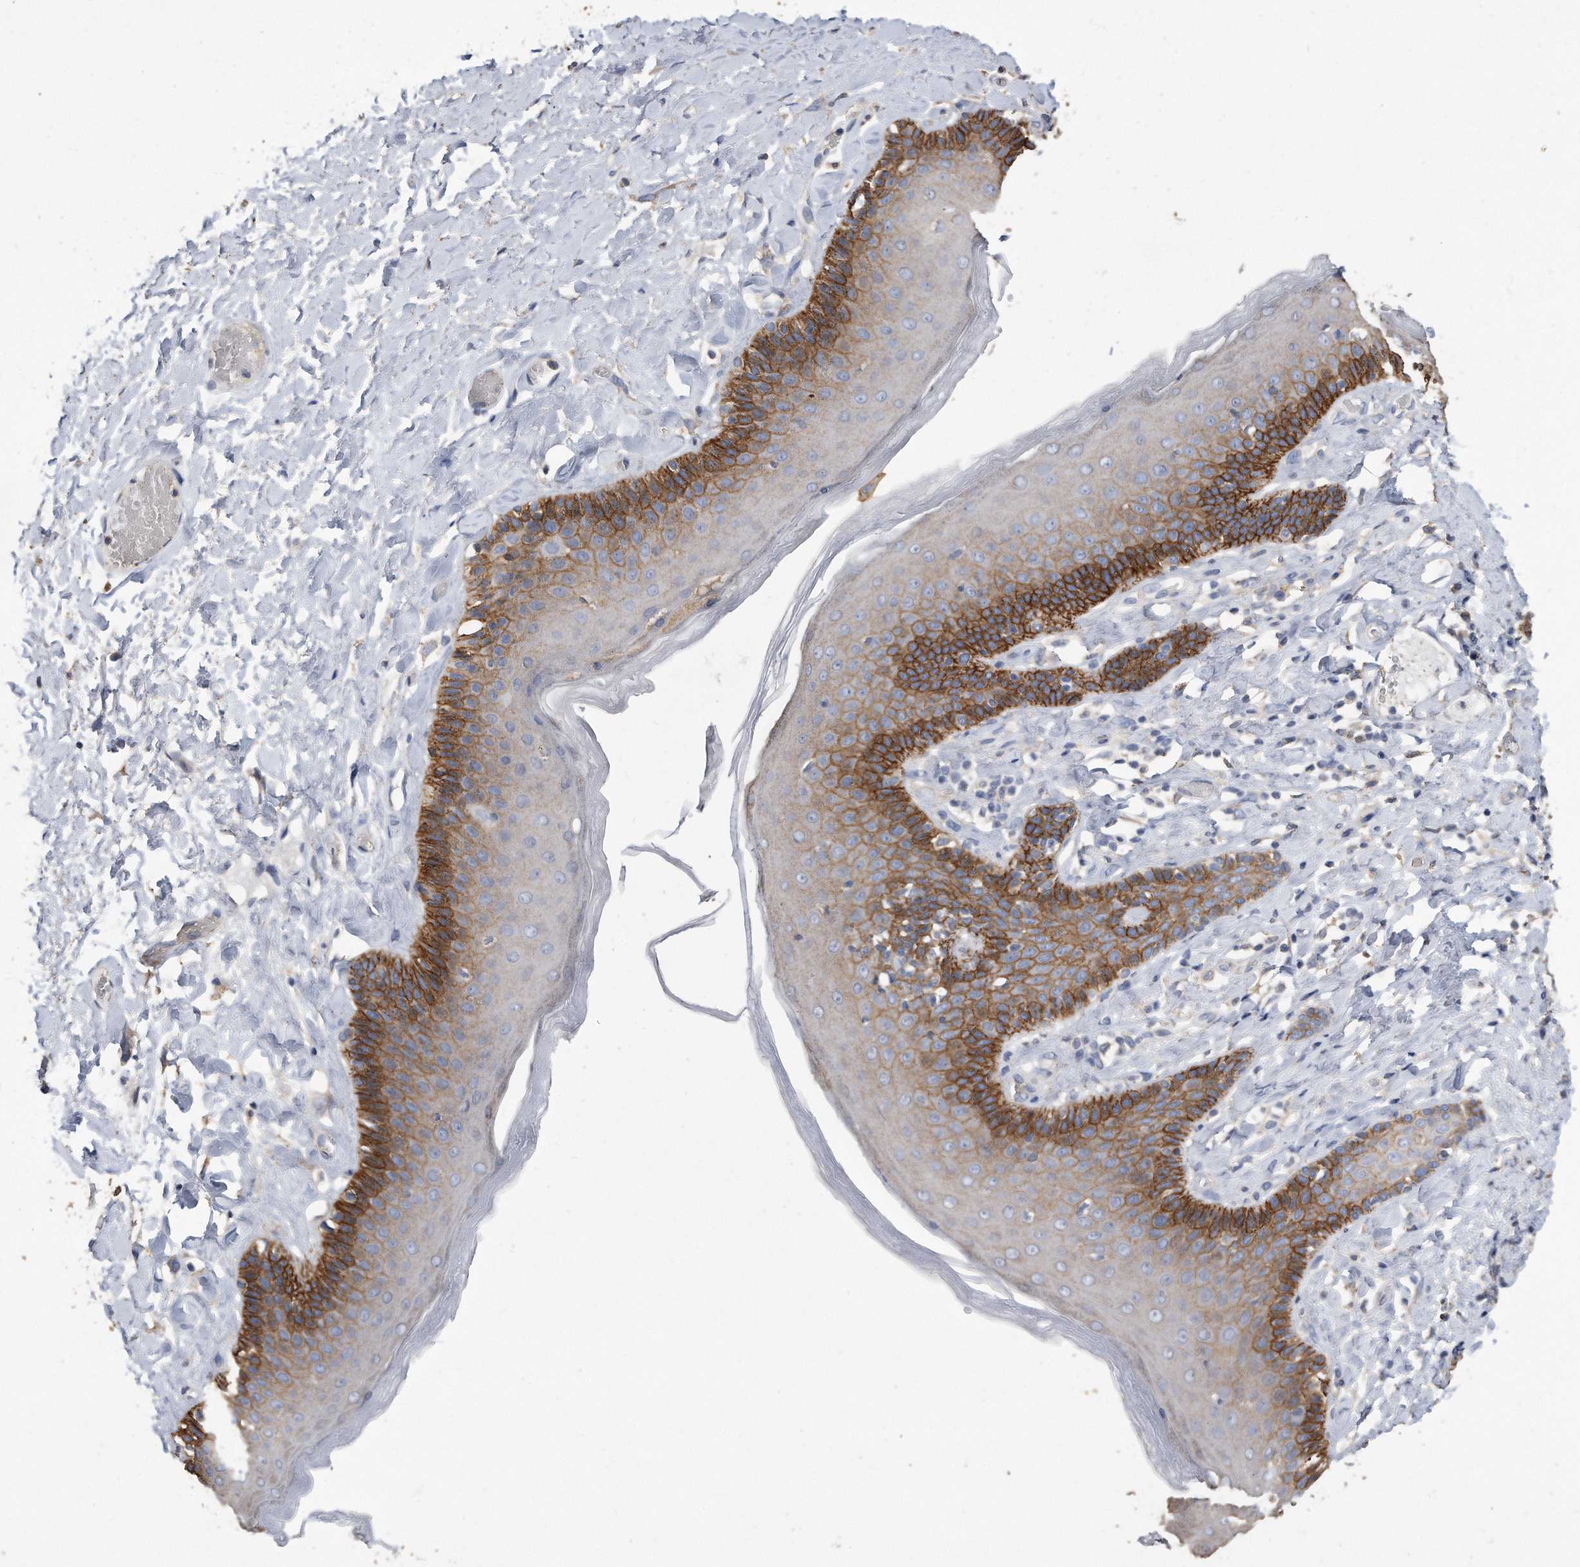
{"staining": {"intensity": "strong", "quantity": "25%-75%", "location": "cytoplasmic/membranous"}, "tissue": "skin", "cell_type": "Epidermal cells", "image_type": "normal", "snomed": [{"axis": "morphology", "description": "Normal tissue, NOS"}, {"axis": "topography", "description": "Anal"}], "caption": "Immunohistochemistry of unremarkable skin exhibits high levels of strong cytoplasmic/membranous positivity in about 25%-75% of epidermal cells. The staining was performed using DAB (3,3'-diaminobenzidine), with brown indicating positive protein expression. Nuclei are stained blue with hematoxylin.", "gene": "CDCP1", "patient": {"sex": "male", "age": 69}}